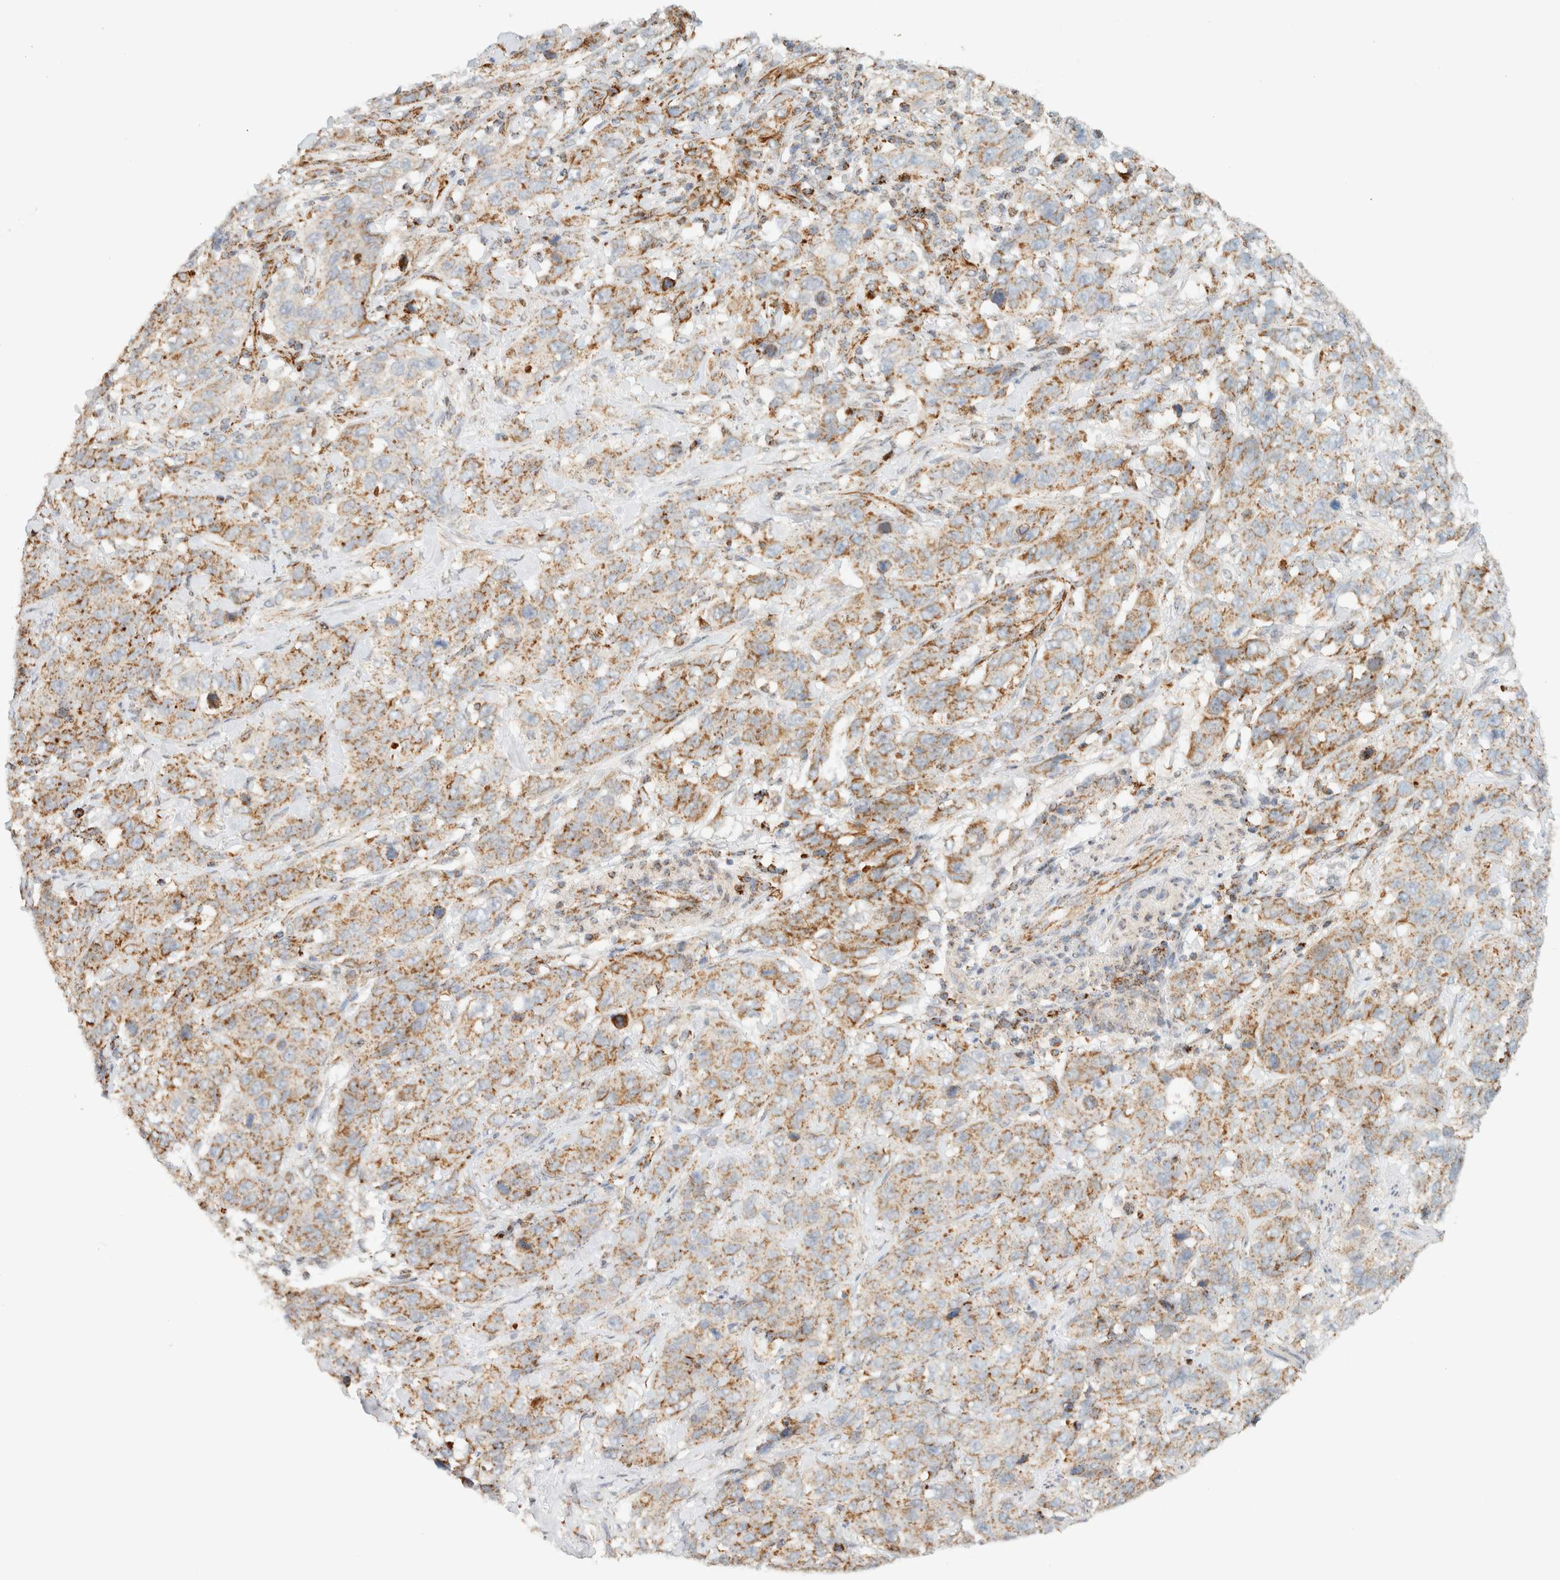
{"staining": {"intensity": "moderate", "quantity": ">75%", "location": "cytoplasmic/membranous"}, "tissue": "stomach cancer", "cell_type": "Tumor cells", "image_type": "cancer", "snomed": [{"axis": "morphology", "description": "Adenocarcinoma, NOS"}, {"axis": "topography", "description": "Stomach"}], "caption": "Protein staining of stomach adenocarcinoma tissue reveals moderate cytoplasmic/membranous staining in approximately >75% of tumor cells.", "gene": "KIFAP3", "patient": {"sex": "male", "age": 48}}